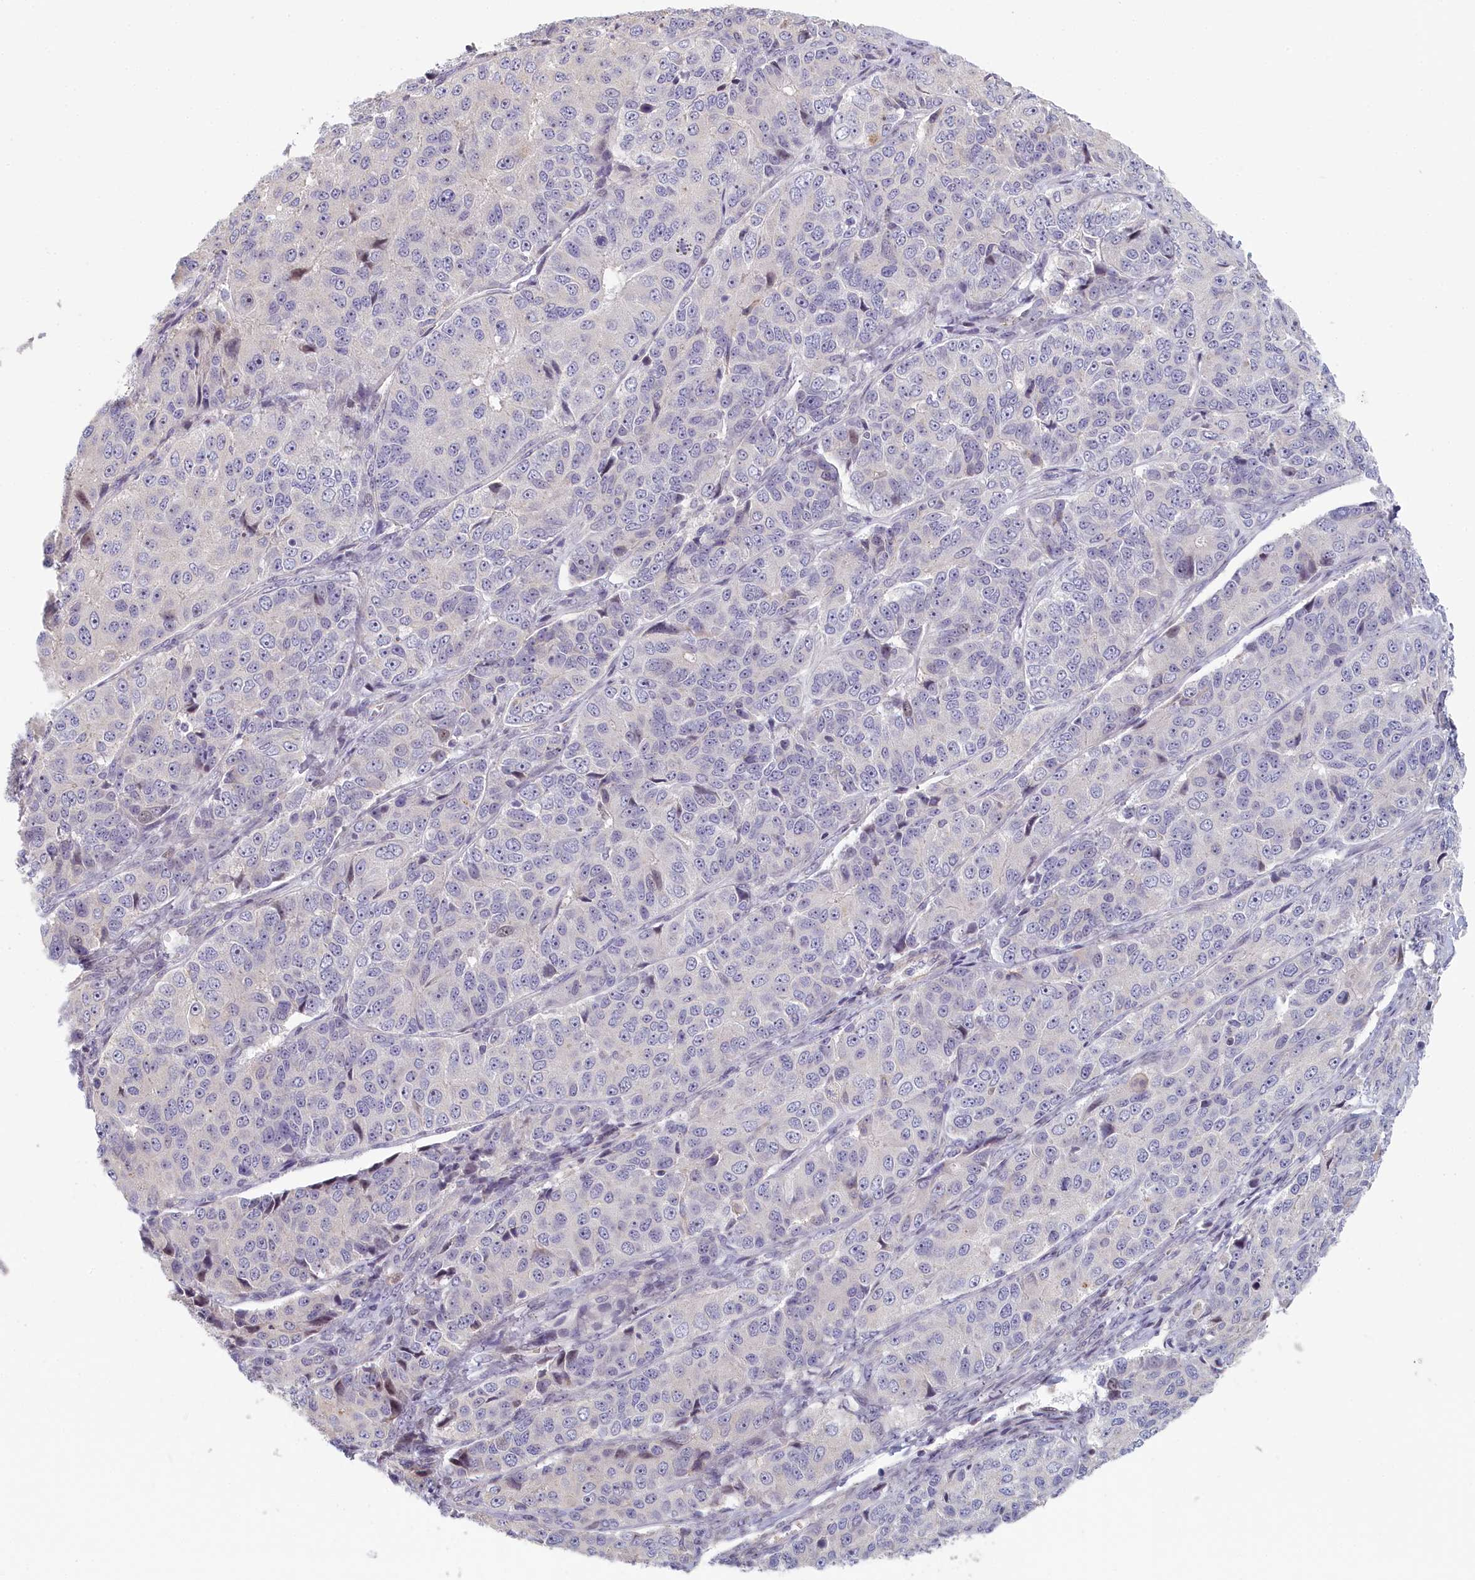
{"staining": {"intensity": "negative", "quantity": "none", "location": "none"}, "tissue": "ovarian cancer", "cell_type": "Tumor cells", "image_type": "cancer", "snomed": [{"axis": "morphology", "description": "Carcinoma, endometroid"}, {"axis": "topography", "description": "Ovary"}], "caption": "An immunohistochemistry histopathology image of ovarian cancer (endometroid carcinoma) is shown. There is no staining in tumor cells of ovarian cancer (endometroid carcinoma).", "gene": "INTS4", "patient": {"sex": "female", "age": 51}}